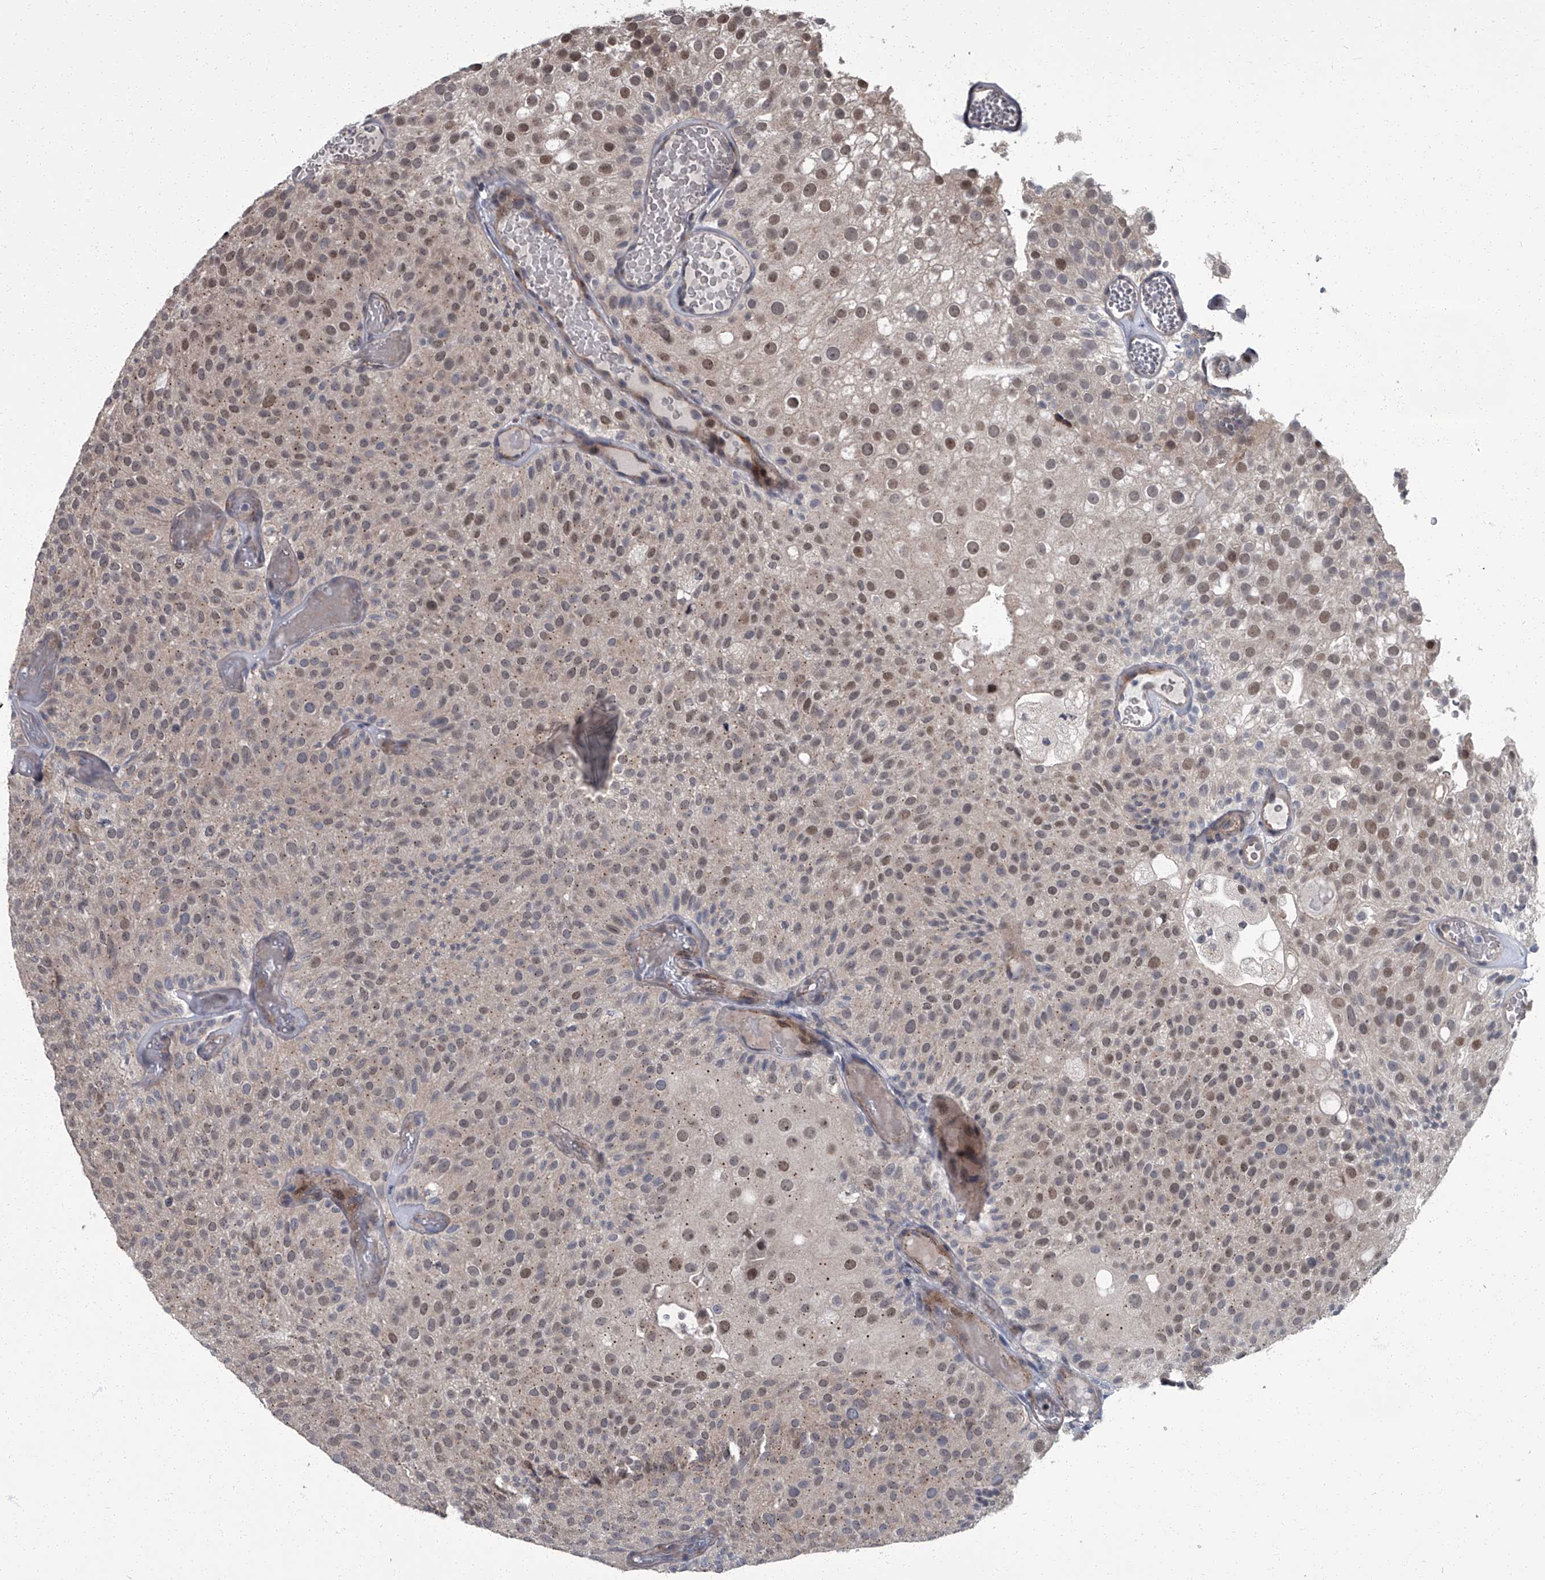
{"staining": {"intensity": "moderate", "quantity": "<25%", "location": "nuclear"}, "tissue": "urothelial cancer", "cell_type": "Tumor cells", "image_type": "cancer", "snomed": [{"axis": "morphology", "description": "Urothelial carcinoma, Low grade"}, {"axis": "topography", "description": "Urinary bladder"}], "caption": "Brown immunohistochemical staining in human low-grade urothelial carcinoma demonstrates moderate nuclear staining in approximately <25% of tumor cells.", "gene": "ZNF274", "patient": {"sex": "male", "age": 78}}